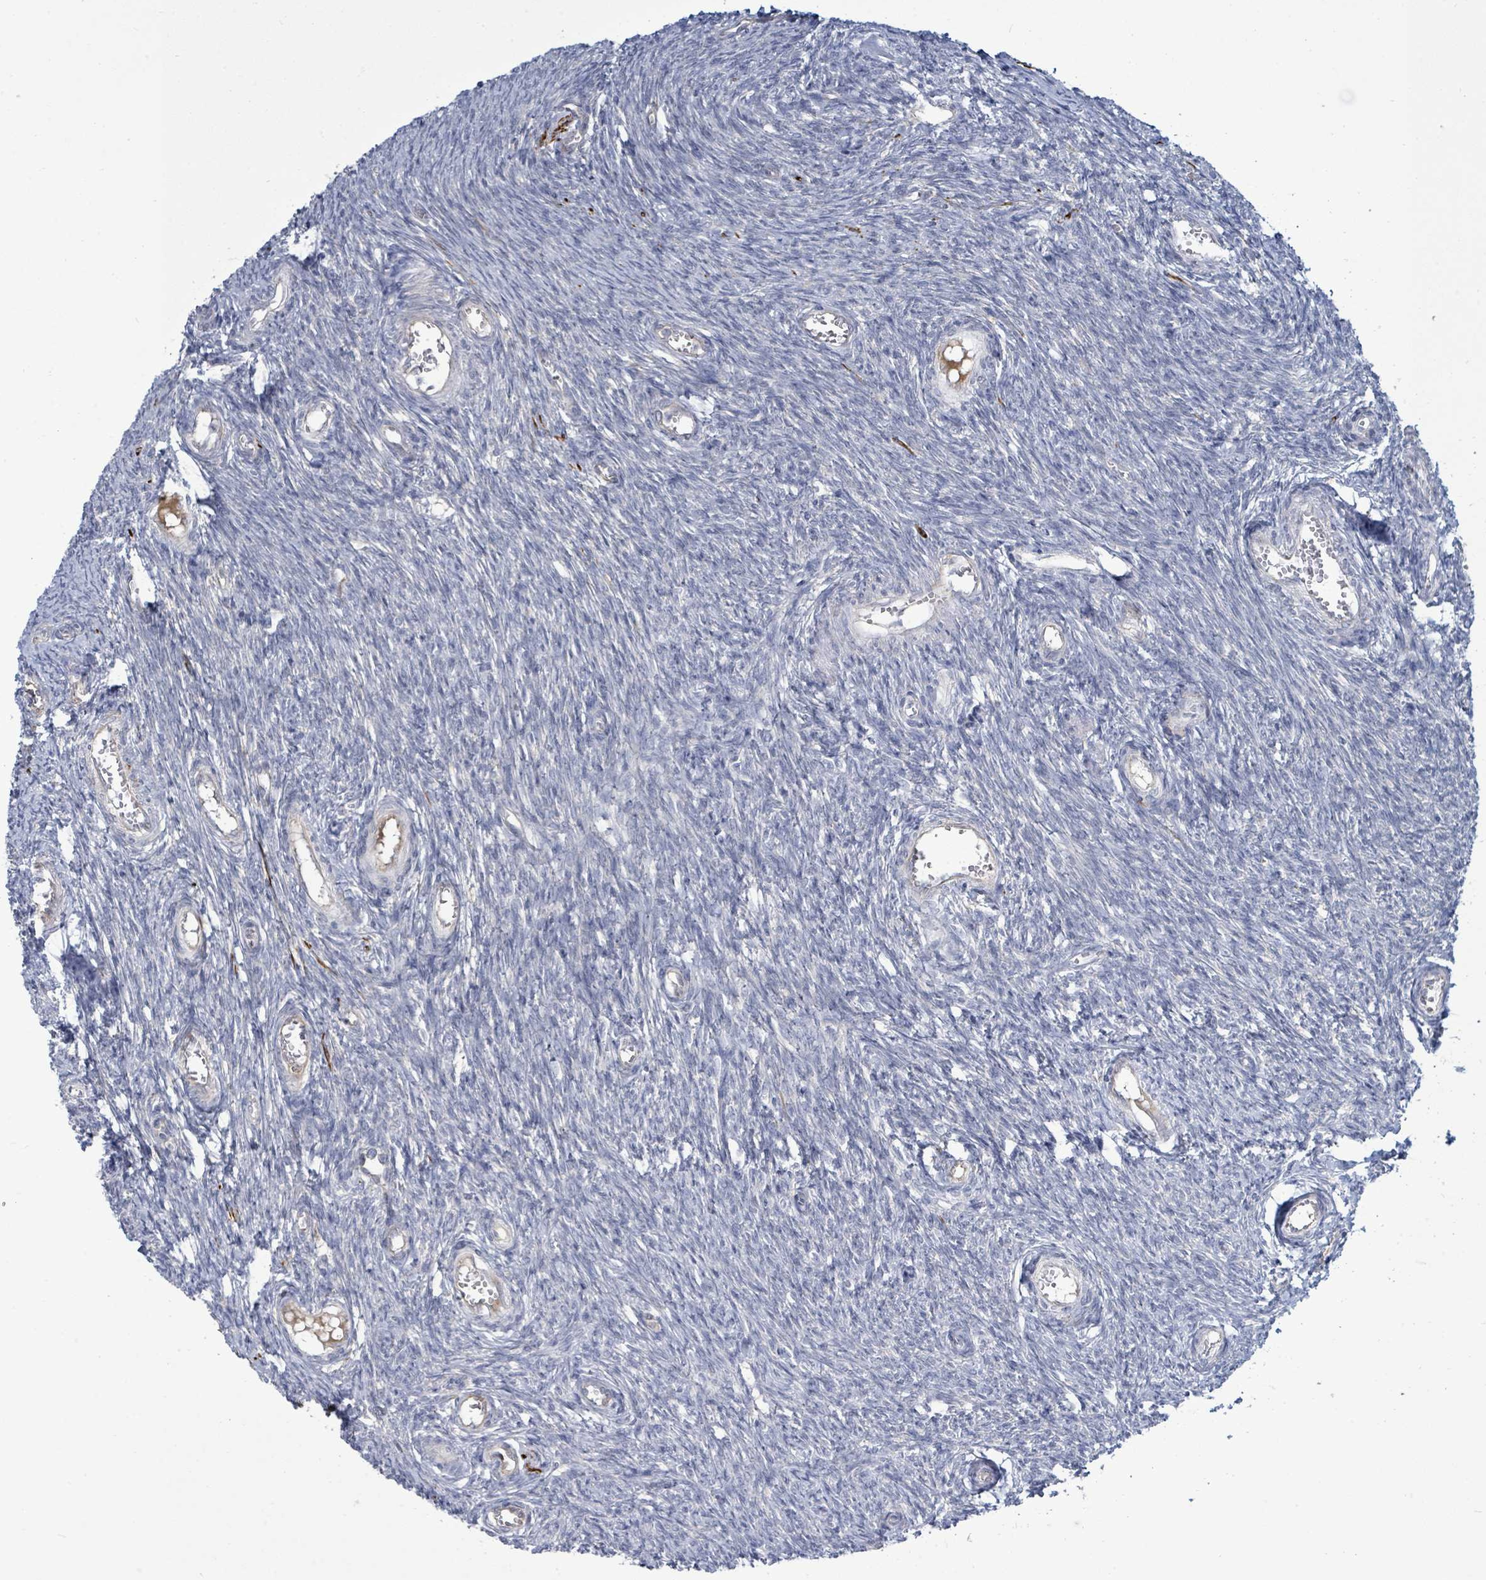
{"staining": {"intensity": "negative", "quantity": "none", "location": "none"}, "tissue": "ovary", "cell_type": "Ovarian stroma cells", "image_type": "normal", "snomed": [{"axis": "morphology", "description": "Normal tissue, NOS"}, {"axis": "topography", "description": "Ovary"}], "caption": "Ovarian stroma cells show no significant protein staining in benign ovary.", "gene": "SIRPB1", "patient": {"sex": "female", "age": 44}}